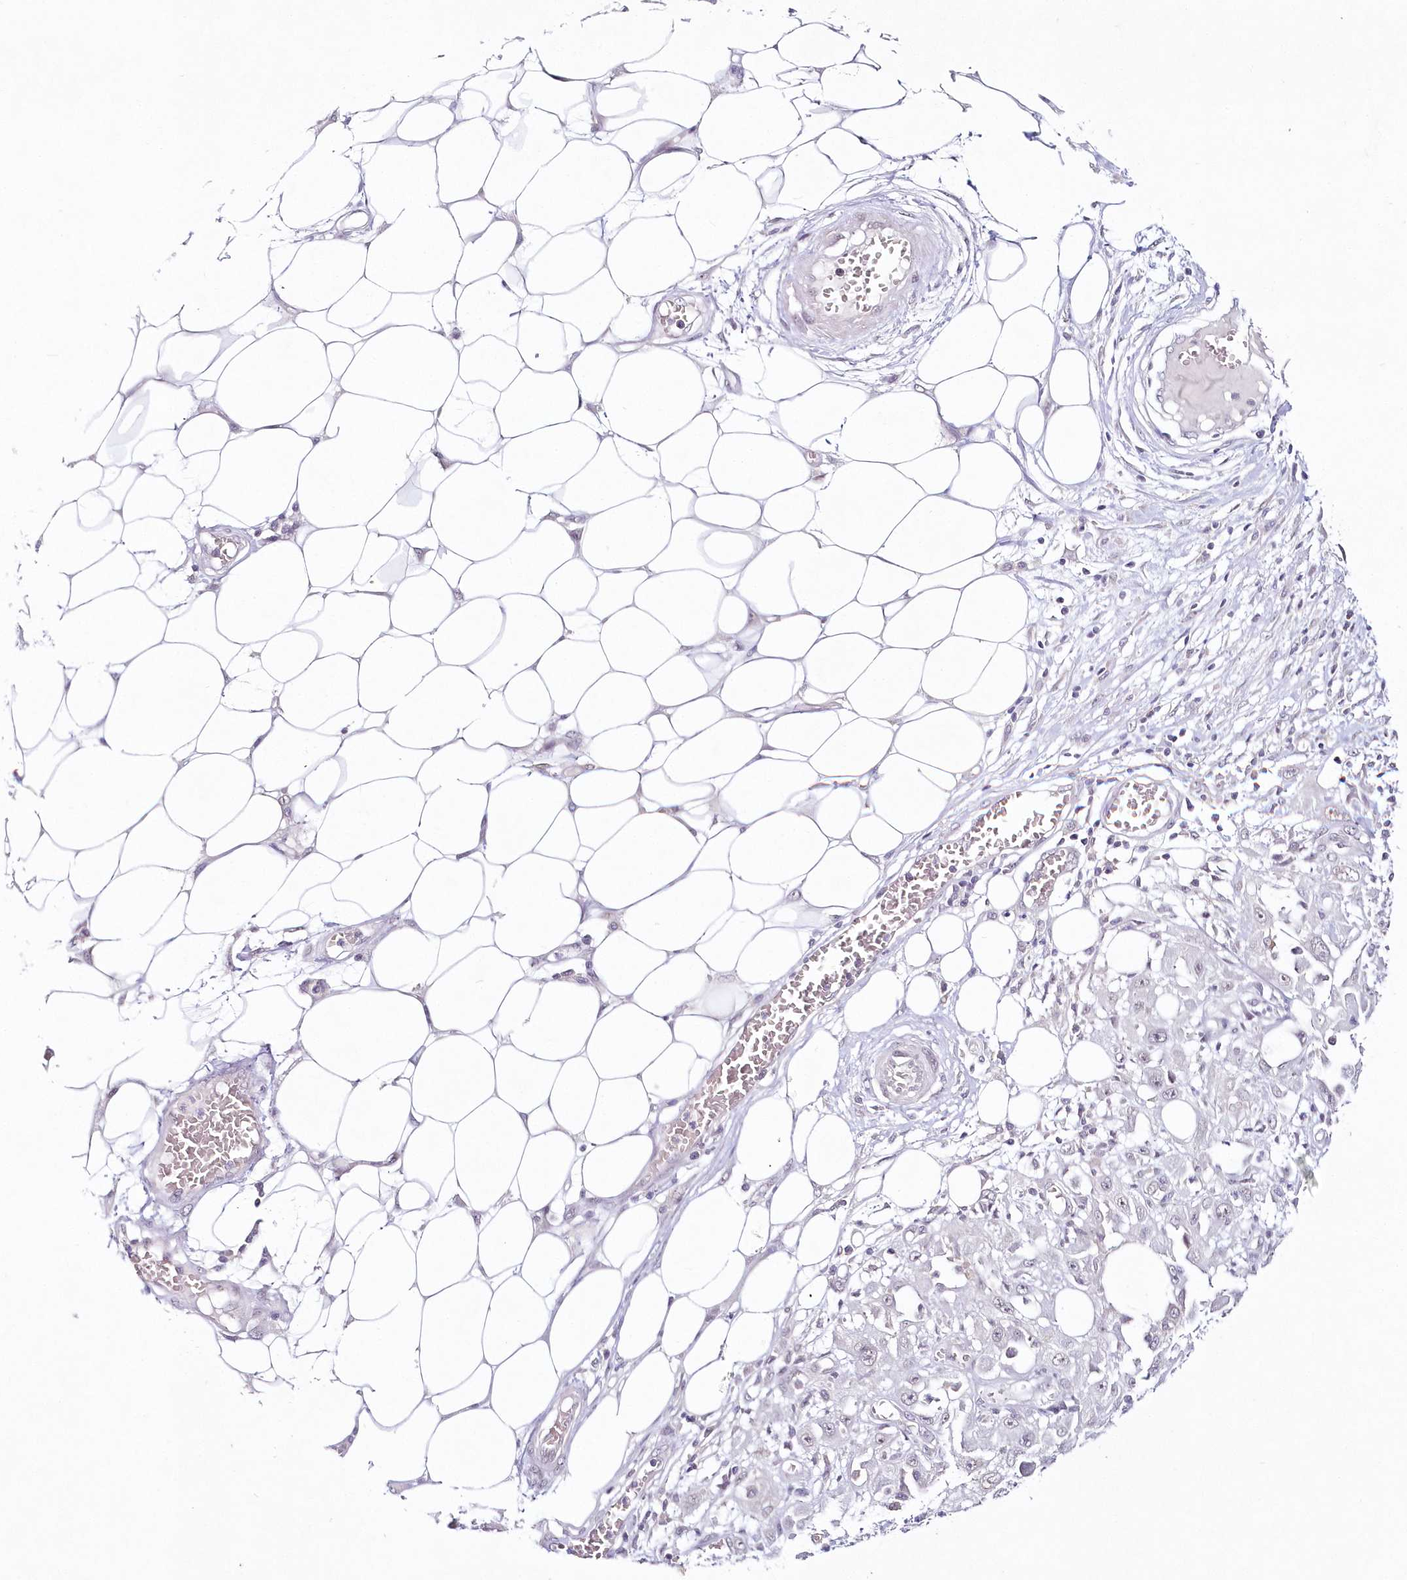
{"staining": {"intensity": "negative", "quantity": "none", "location": "none"}, "tissue": "skin cancer", "cell_type": "Tumor cells", "image_type": "cancer", "snomed": [{"axis": "morphology", "description": "Squamous cell carcinoma, NOS"}, {"axis": "morphology", "description": "Squamous cell carcinoma, metastatic, NOS"}, {"axis": "topography", "description": "Skin"}, {"axis": "topography", "description": "Lymph node"}], "caption": "DAB (3,3'-diaminobenzidine) immunohistochemical staining of human skin metastatic squamous cell carcinoma shows no significant expression in tumor cells.", "gene": "HYCC2", "patient": {"sex": "male", "age": 75}}